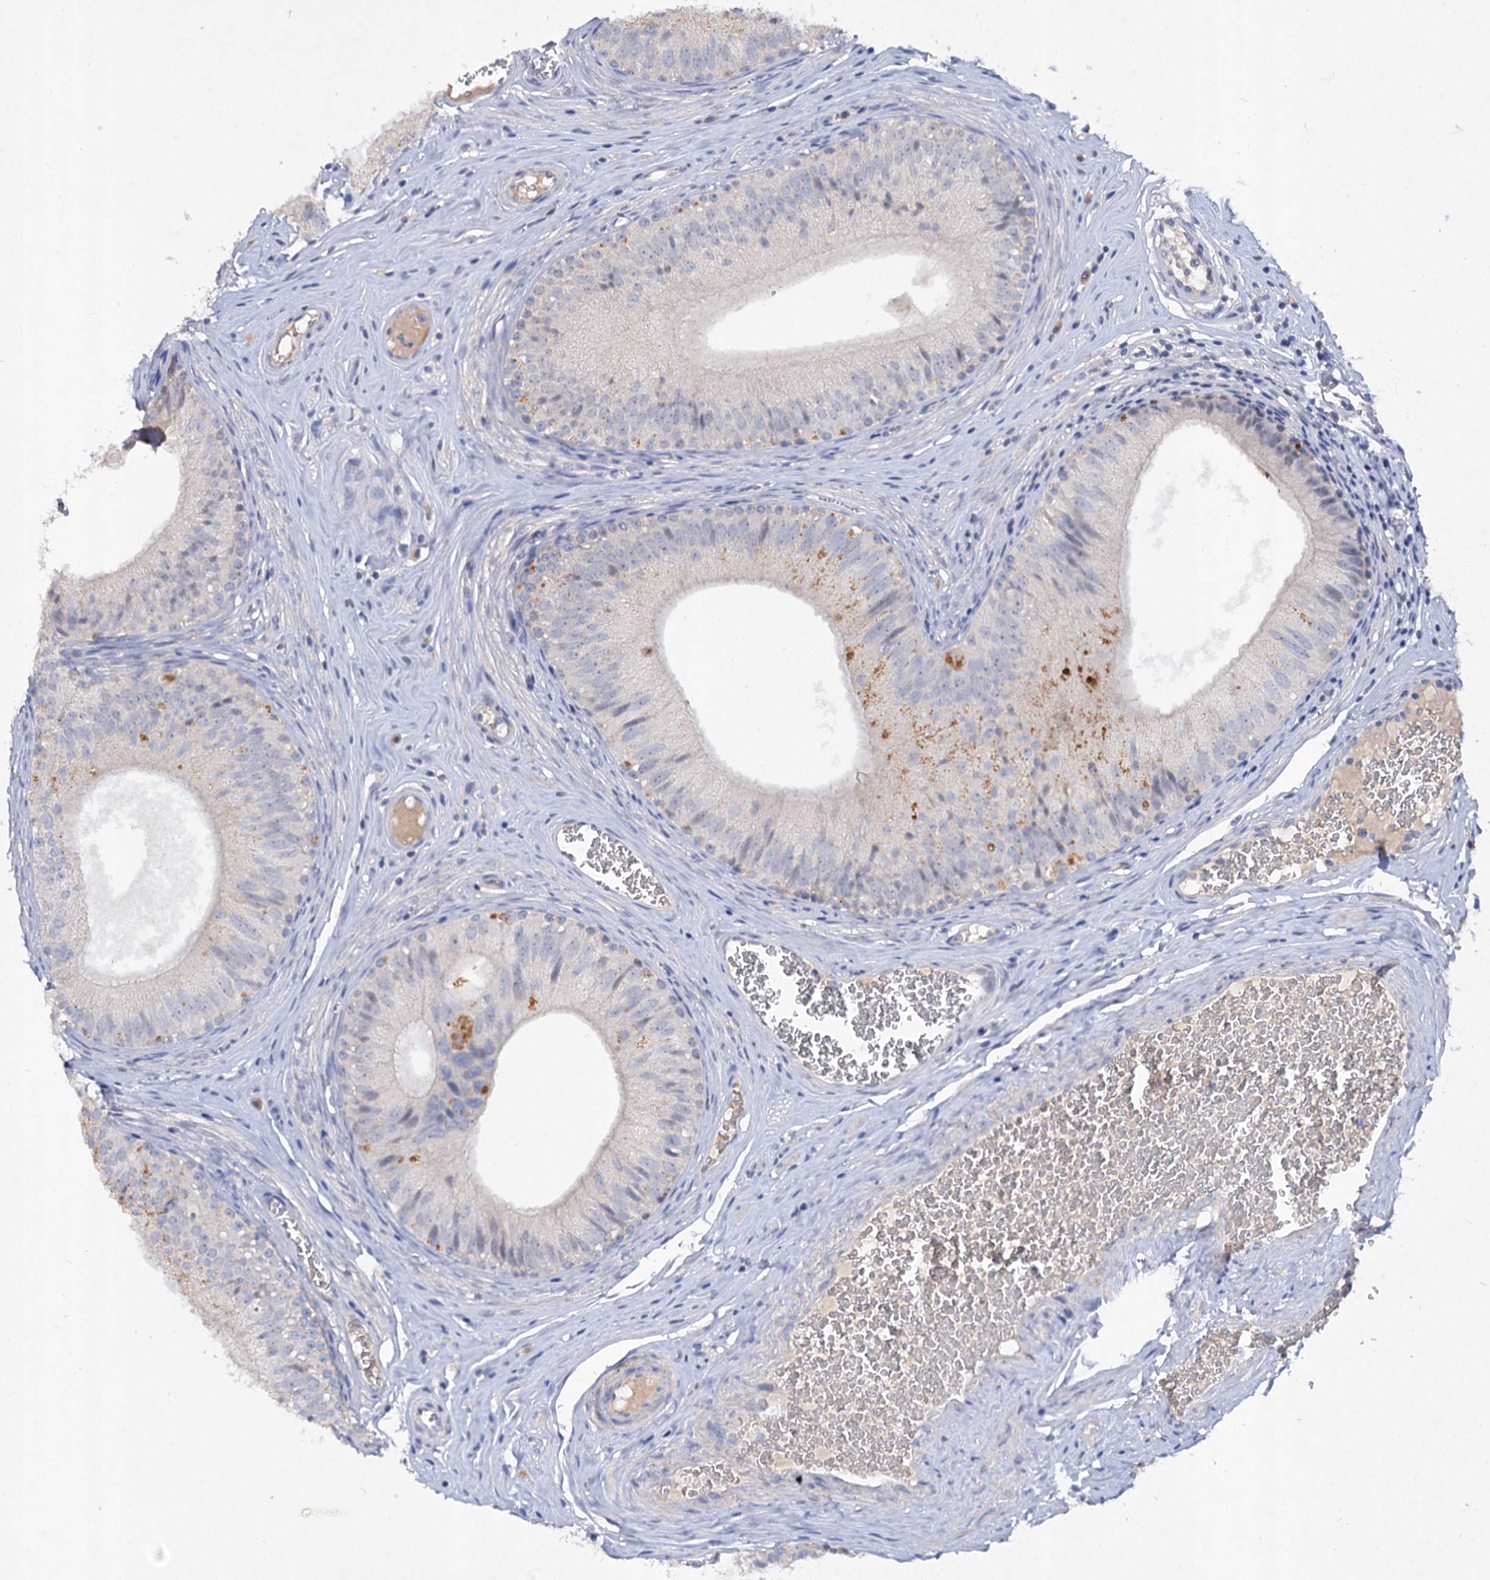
{"staining": {"intensity": "negative", "quantity": "none", "location": "none"}, "tissue": "epididymis", "cell_type": "Glandular cells", "image_type": "normal", "snomed": [{"axis": "morphology", "description": "Normal tissue, NOS"}, {"axis": "topography", "description": "Epididymis"}], "caption": "IHC of unremarkable epididymis displays no positivity in glandular cells. (DAB immunohistochemistry (IHC), high magnification).", "gene": "ATP4A", "patient": {"sex": "male", "age": 36}}